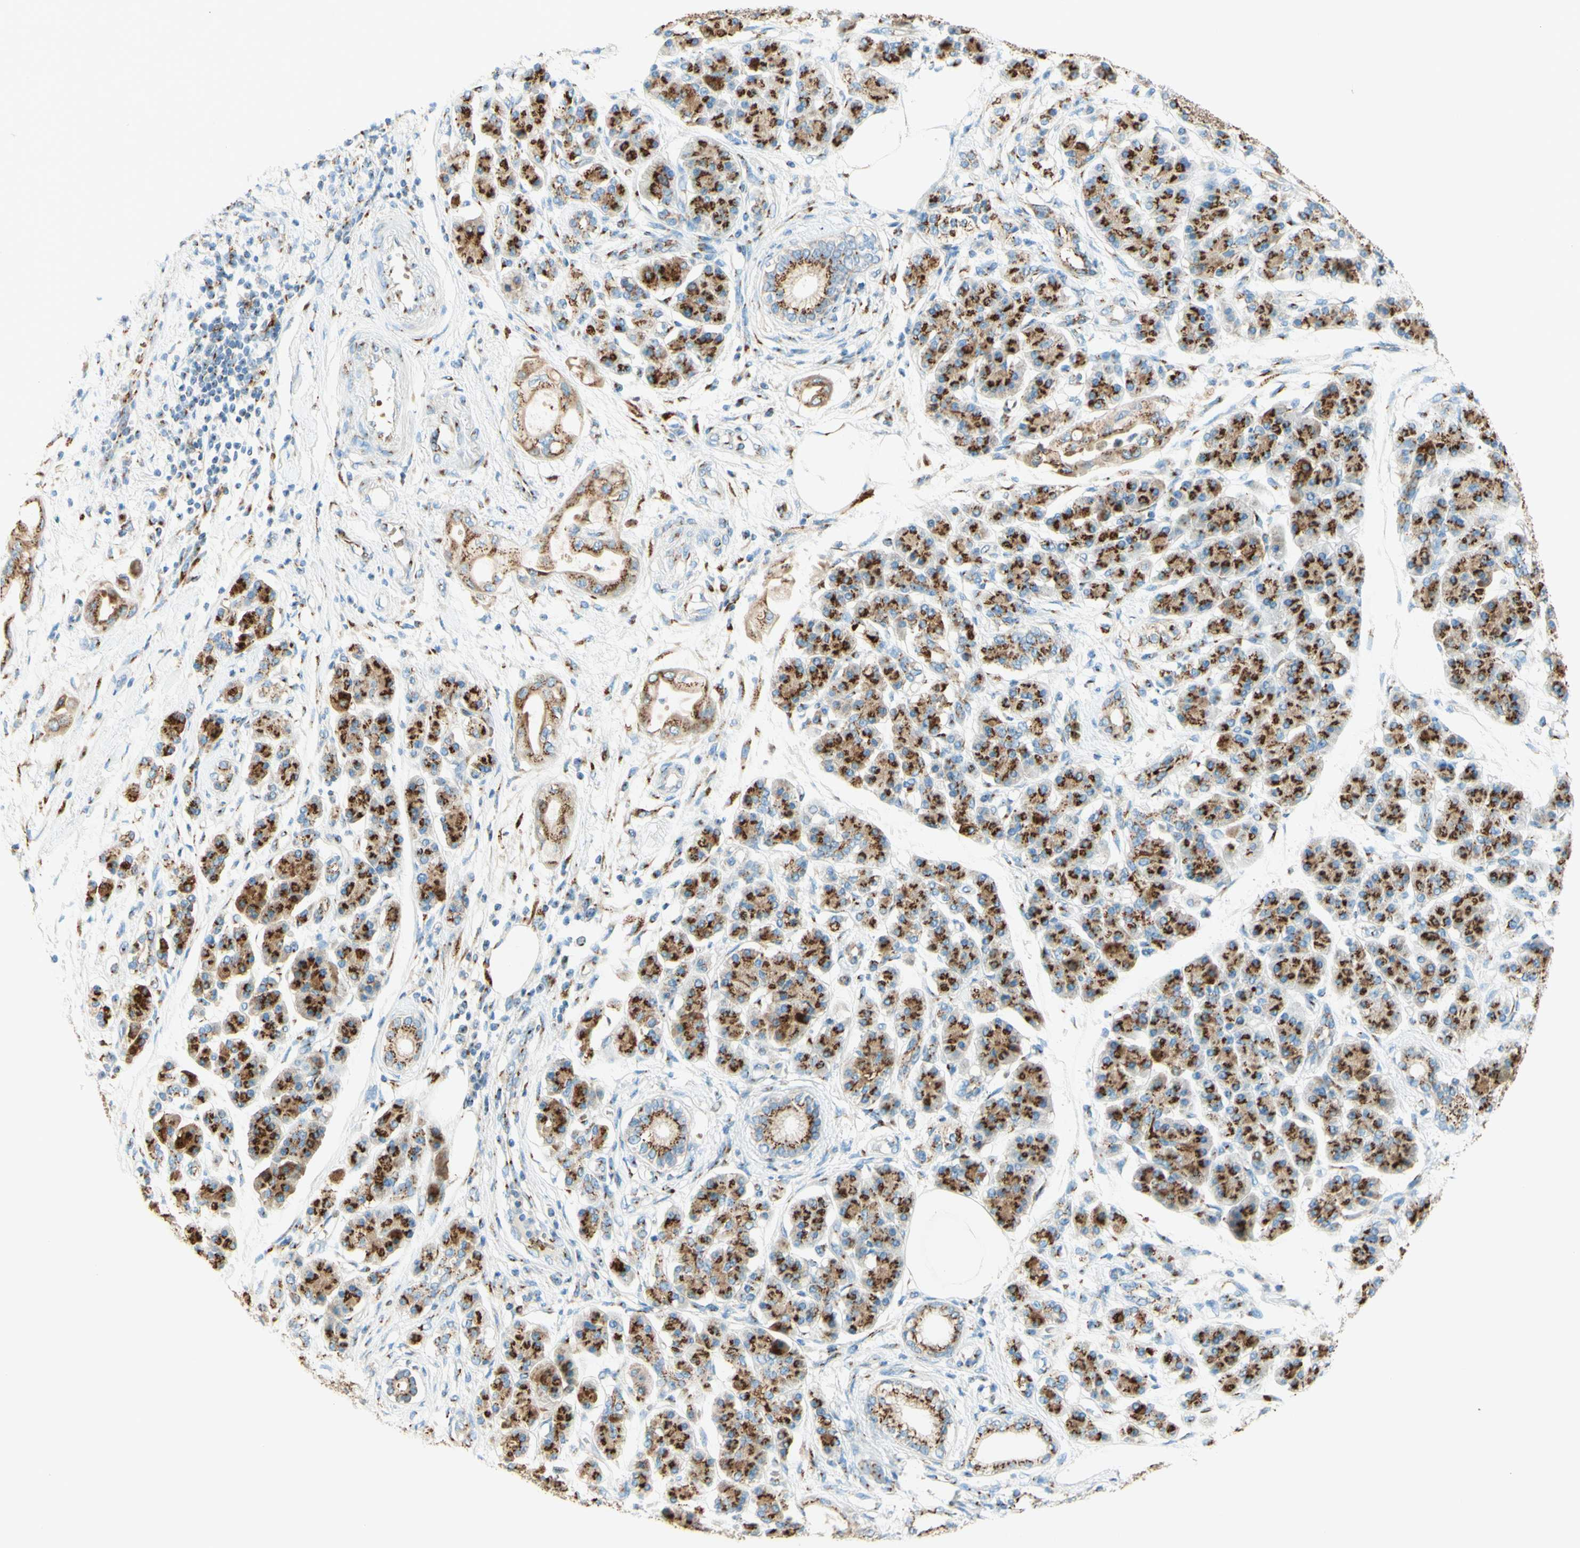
{"staining": {"intensity": "moderate", "quantity": ">75%", "location": "cytoplasmic/membranous"}, "tissue": "pancreatic cancer", "cell_type": "Tumor cells", "image_type": "cancer", "snomed": [{"axis": "morphology", "description": "Adenocarcinoma, NOS"}, {"axis": "morphology", "description": "Adenocarcinoma, metastatic, NOS"}, {"axis": "topography", "description": "Lymph node"}, {"axis": "topography", "description": "Pancreas"}, {"axis": "topography", "description": "Duodenum"}], "caption": "This is a micrograph of immunohistochemistry staining of pancreatic cancer (metastatic adenocarcinoma), which shows moderate positivity in the cytoplasmic/membranous of tumor cells.", "gene": "GOLGB1", "patient": {"sex": "female", "age": 64}}